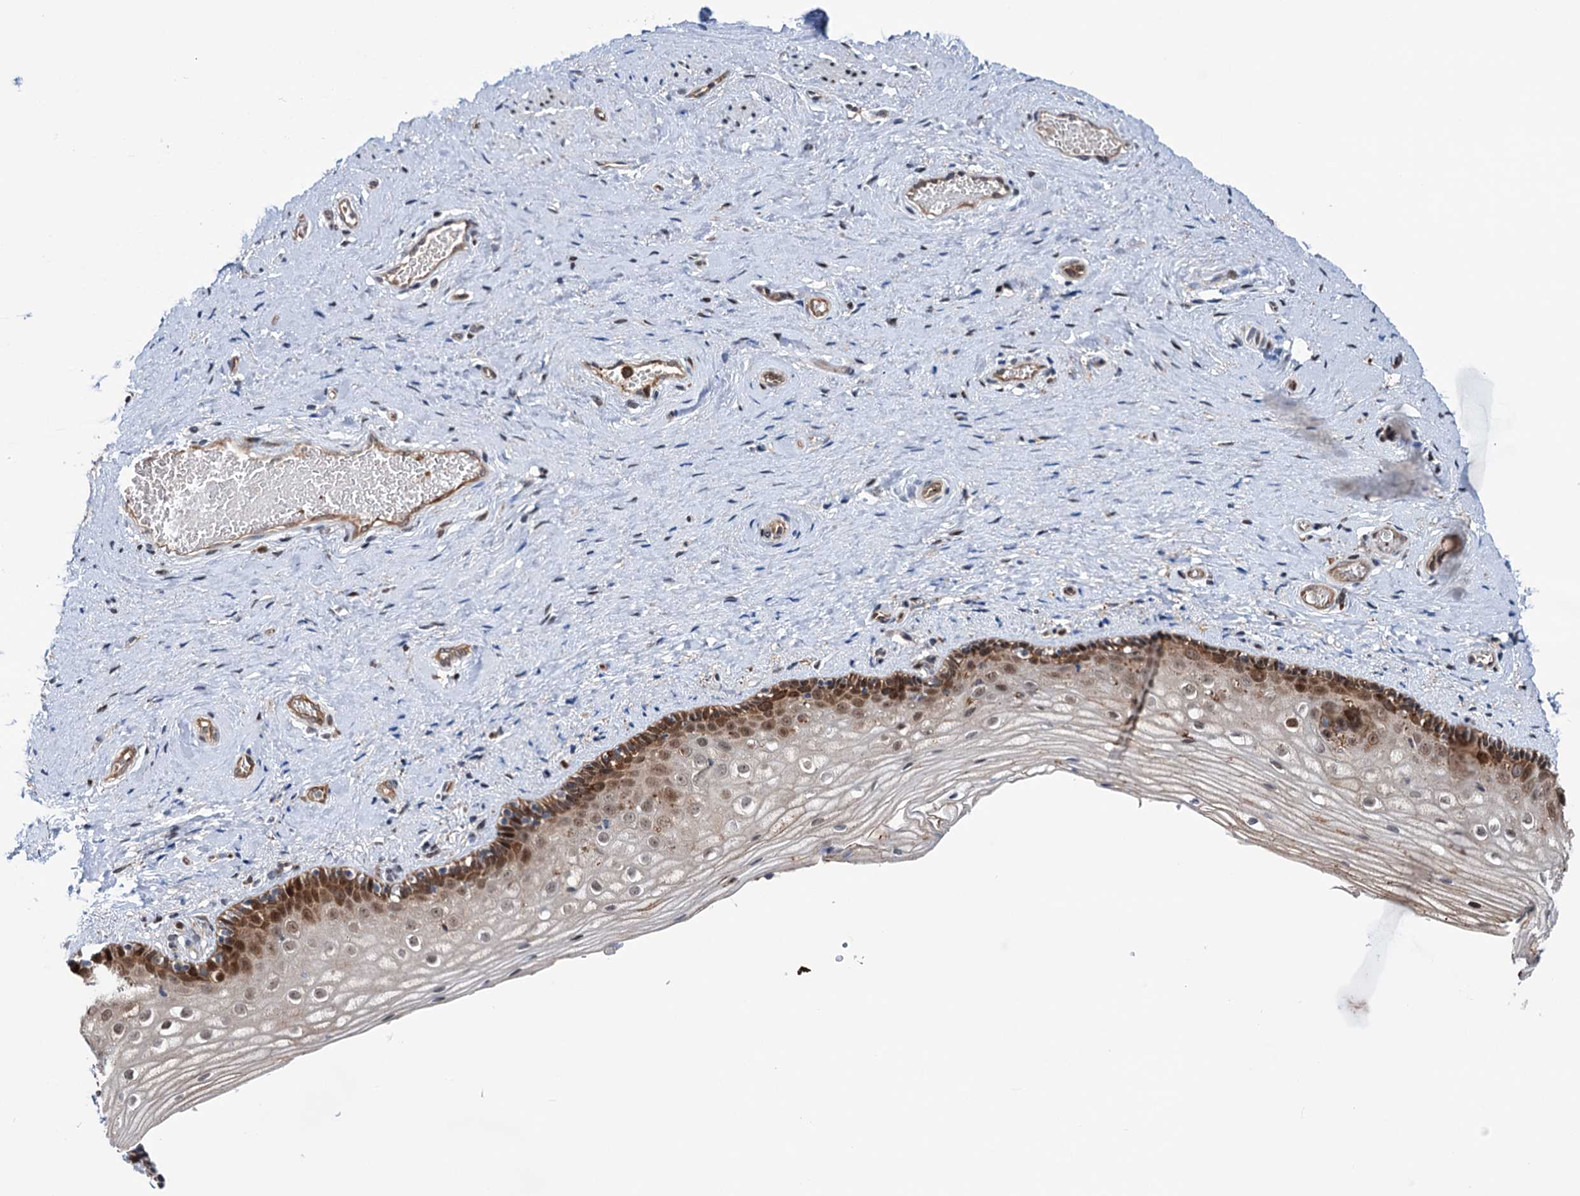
{"staining": {"intensity": "moderate", "quantity": "25%-75%", "location": "cytoplasmic/membranous,nuclear"}, "tissue": "vagina", "cell_type": "Squamous epithelial cells", "image_type": "normal", "snomed": [{"axis": "morphology", "description": "Normal tissue, NOS"}, {"axis": "topography", "description": "Vagina"}], "caption": "Brown immunohistochemical staining in unremarkable vagina displays moderate cytoplasmic/membranous,nuclear staining in about 25%-75% of squamous epithelial cells. The protein is stained brown, and the nuclei are stained in blue (DAB (3,3'-diaminobenzidine) IHC with brightfield microscopy, high magnification).", "gene": "NCAPD2", "patient": {"sex": "female", "age": 46}}